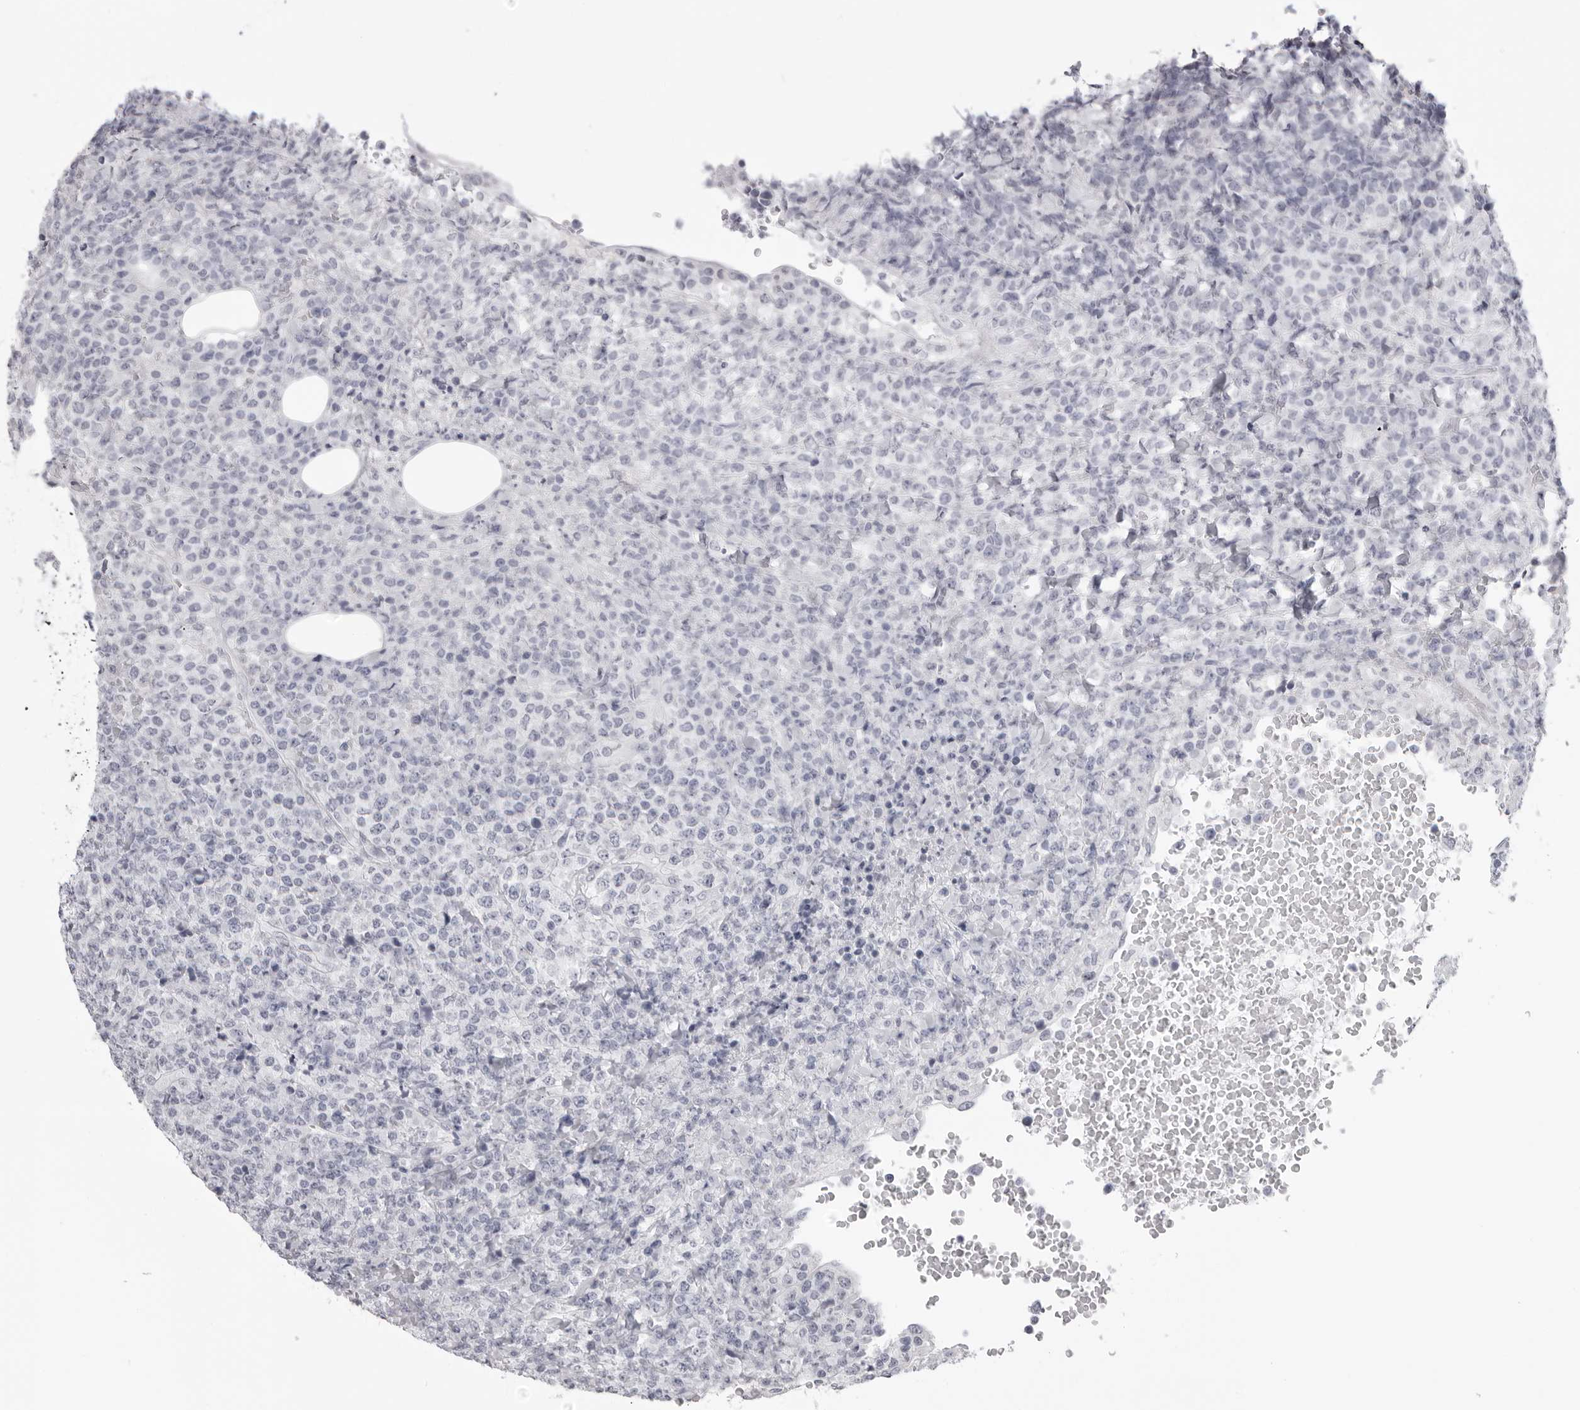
{"staining": {"intensity": "negative", "quantity": "none", "location": "none"}, "tissue": "lymphoma", "cell_type": "Tumor cells", "image_type": "cancer", "snomed": [{"axis": "morphology", "description": "Malignant lymphoma, non-Hodgkin's type, High grade"}, {"axis": "topography", "description": "Lymph node"}], "caption": "Immunohistochemistry (IHC) micrograph of lymphoma stained for a protein (brown), which exhibits no expression in tumor cells. (Immunohistochemistry (IHC), brightfield microscopy, high magnification).", "gene": "DNALI1", "patient": {"sex": "male", "age": 13}}